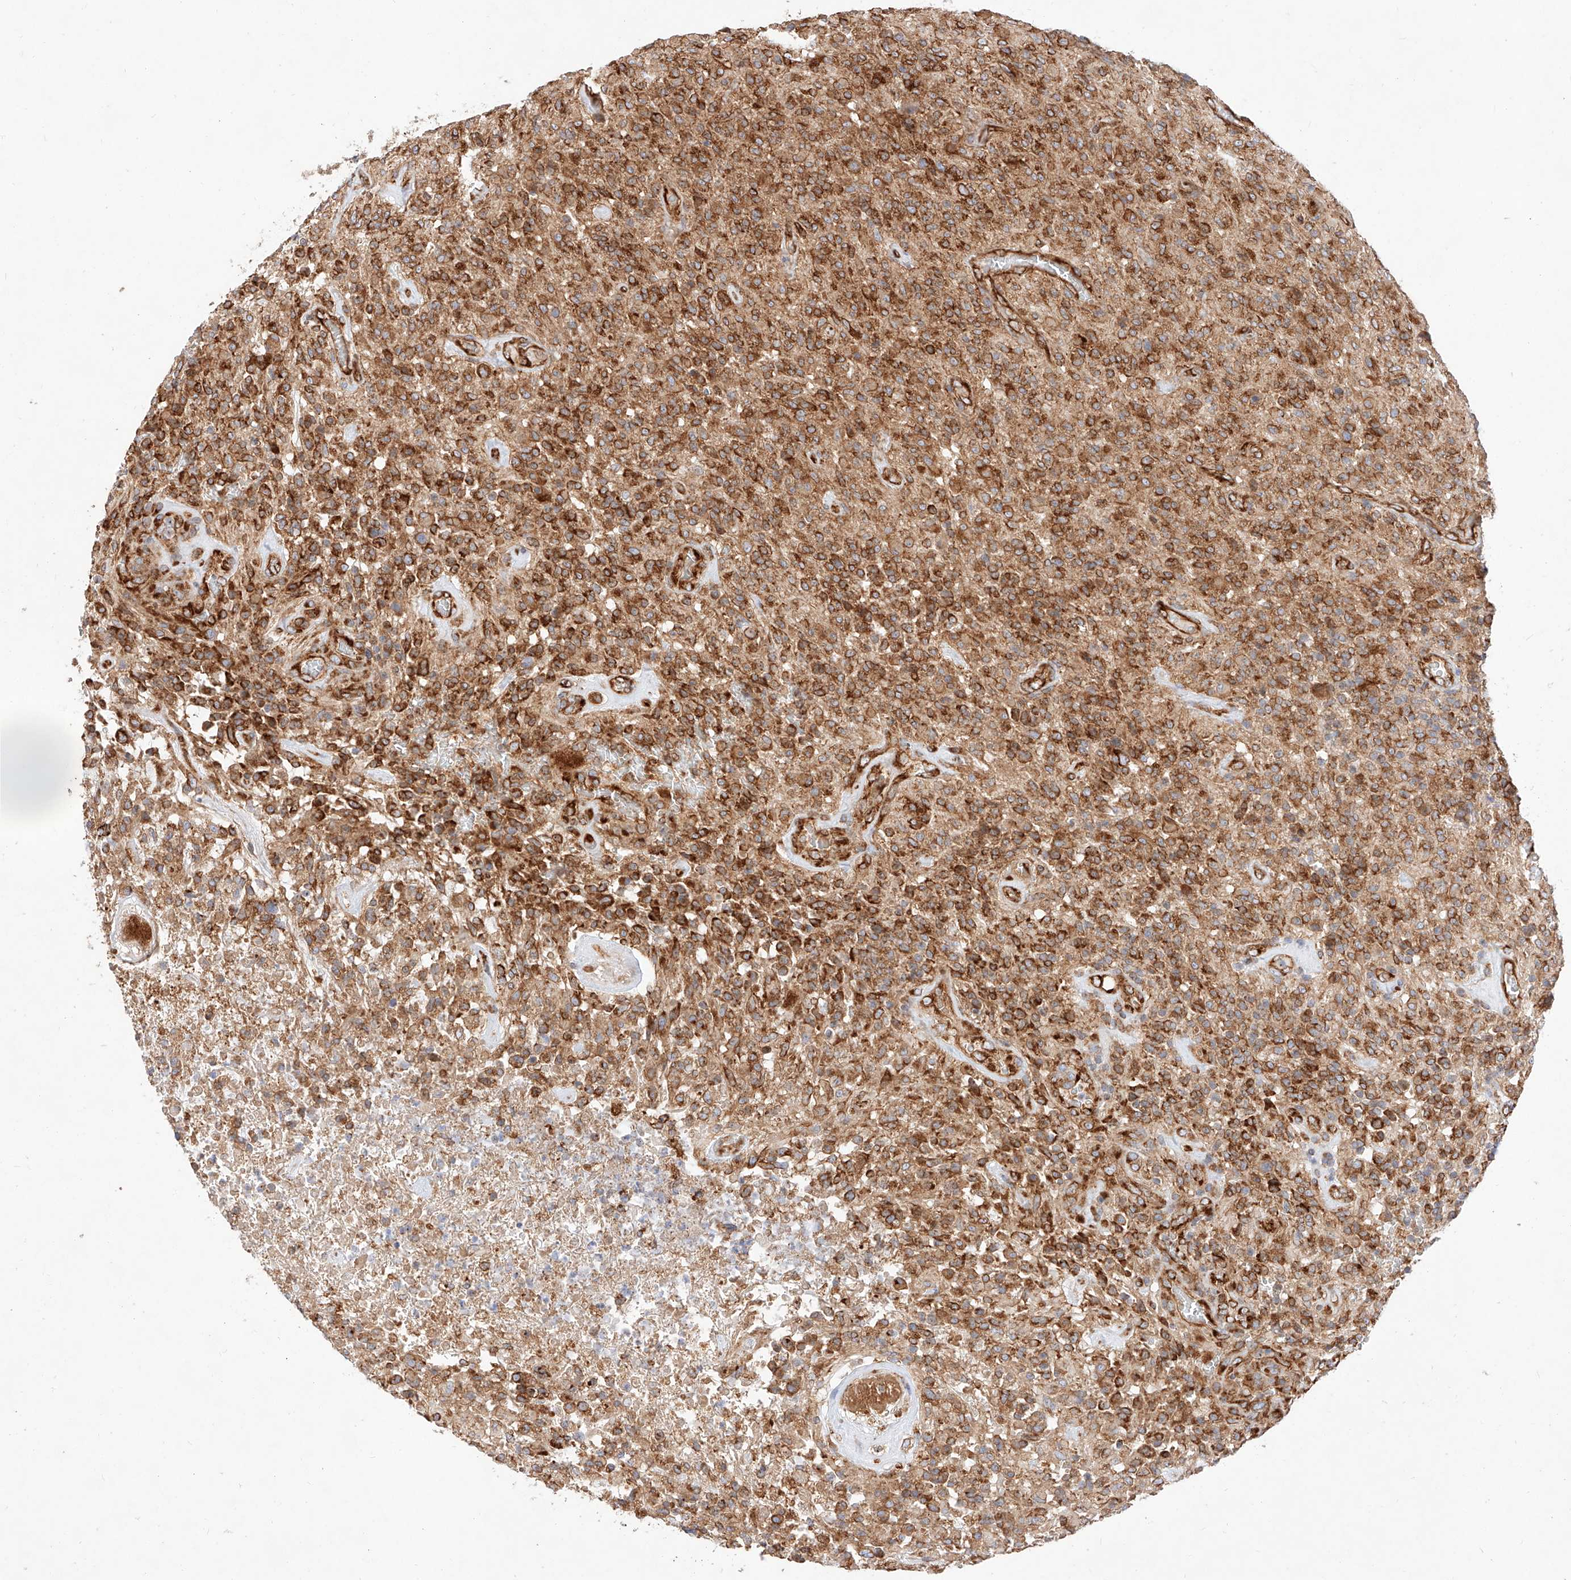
{"staining": {"intensity": "strong", "quantity": ">75%", "location": "cytoplasmic/membranous"}, "tissue": "glioma", "cell_type": "Tumor cells", "image_type": "cancer", "snomed": [{"axis": "morphology", "description": "Glioma, malignant, High grade"}, {"axis": "topography", "description": "Brain"}], "caption": "The histopathology image exhibits staining of glioma, revealing strong cytoplasmic/membranous protein staining (brown color) within tumor cells.", "gene": "CSGALNACT2", "patient": {"sex": "female", "age": 57}}